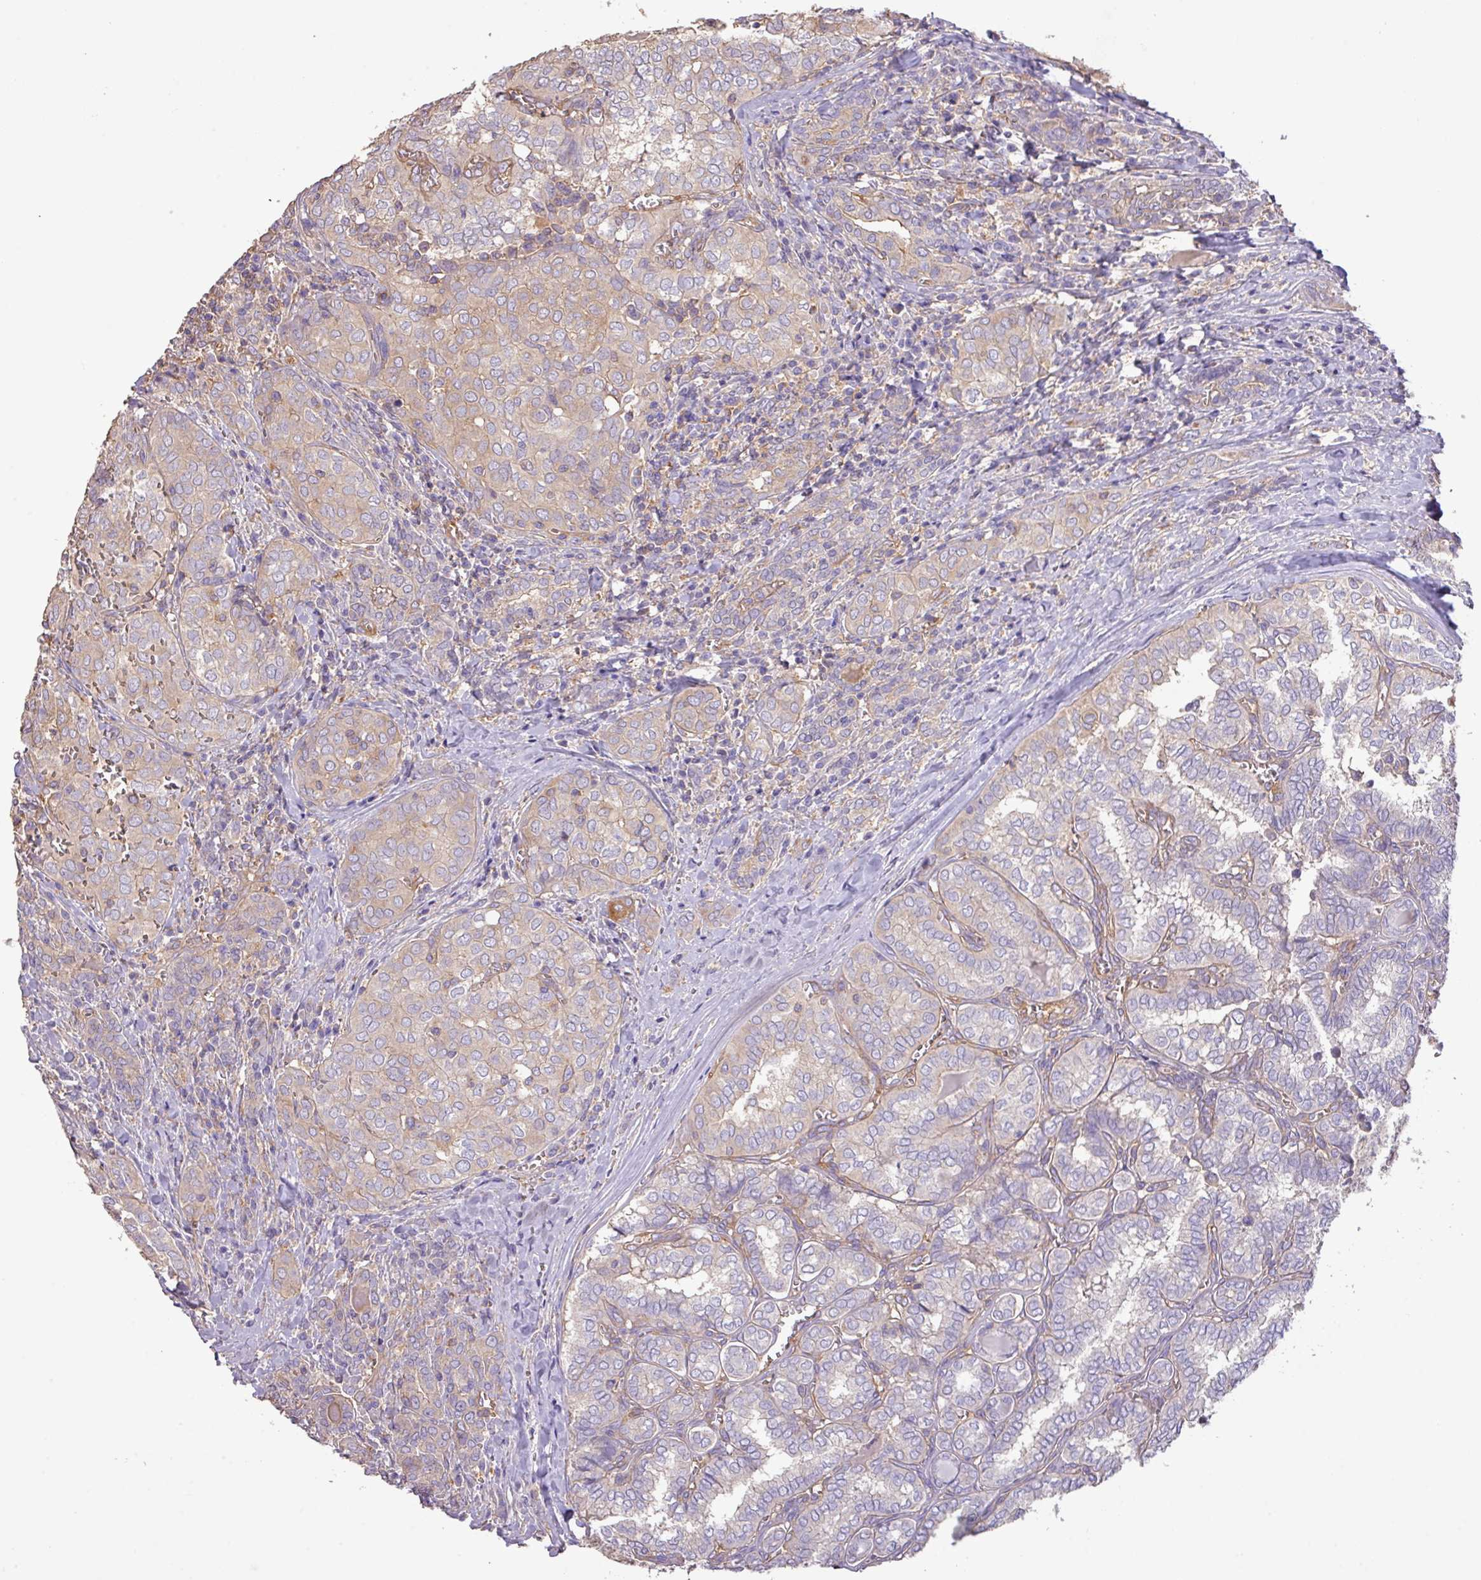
{"staining": {"intensity": "negative", "quantity": "none", "location": "none"}, "tissue": "thyroid cancer", "cell_type": "Tumor cells", "image_type": "cancer", "snomed": [{"axis": "morphology", "description": "Papillary adenocarcinoma, NOS"}, {"axis": "topography", "description": "Thyroid gland"}], "caption": "The photomicrograph exhibits no significant expression in tumor cells of thyroid cancer.", "gene": "CALML4", "patient": {"sex": "female", "age": 30}}